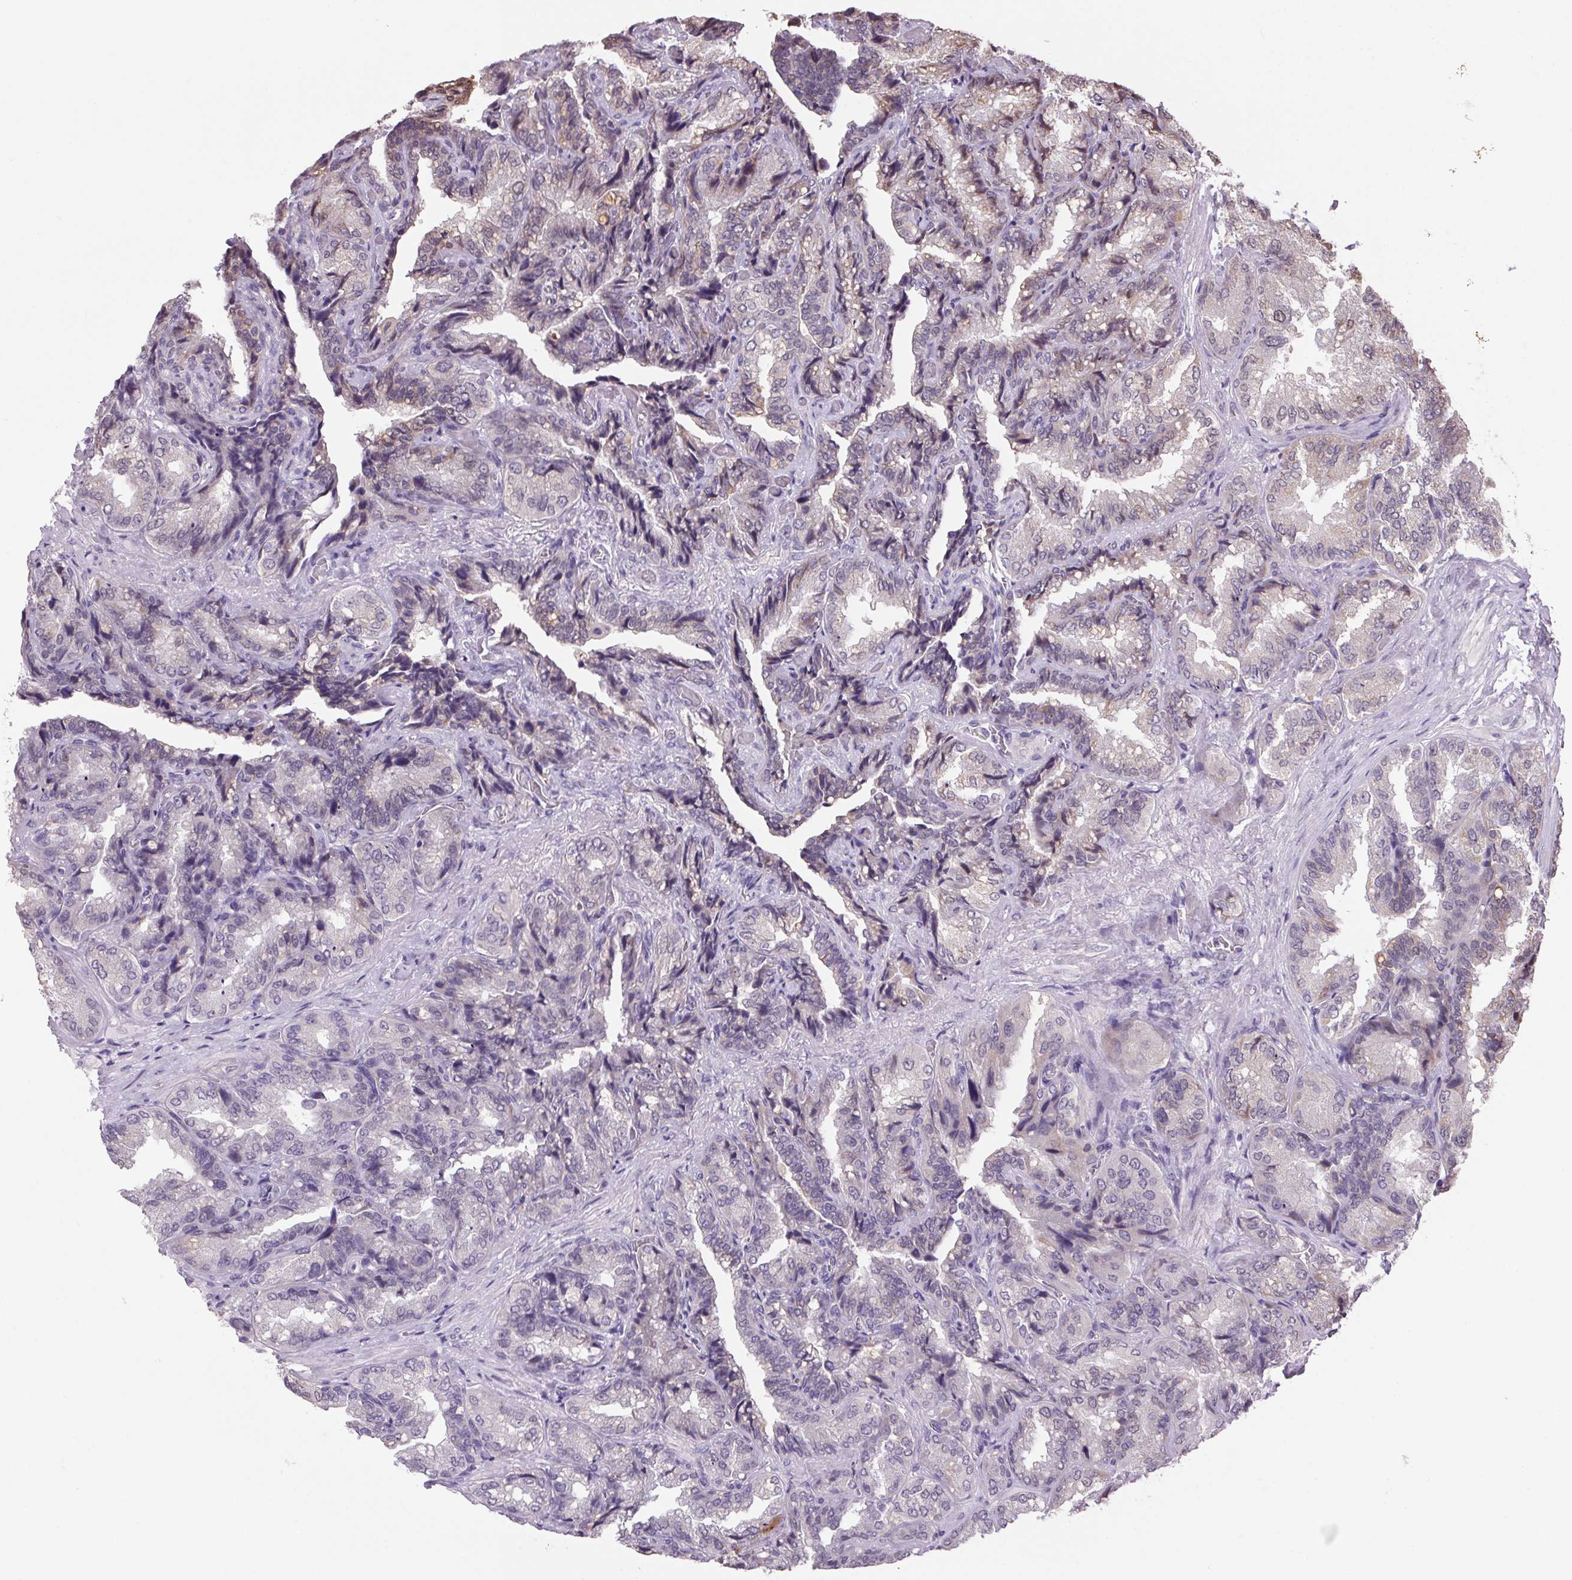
{"staining": {"intensity": "moderate", "quantity": "<25%", "location": "cytoplasmic/membranous,nuclear"}, "tissue": "seminal vesicle", "cell_type": "Glandular cells", "image_type": "normal", "snomed": [{"axis": "morphology", "description": "Normal tissue, NOS"}, {"axis": "topography", "description": "Seminal veicle"}], "caption": "Protein expression analysis of benign human seminal vesicle reveals moderate cytoplasmic/membranous,nuclear expression in about <25% of glandular cells. The protein is stained brown, and the nuclei are stained in blue (DAB (3,3'-diaminobenzidine) IHC with brightfield microscopy, high magnification).", "gene": "VWA3B", "patient": {"sex": "male", "age": 68}}